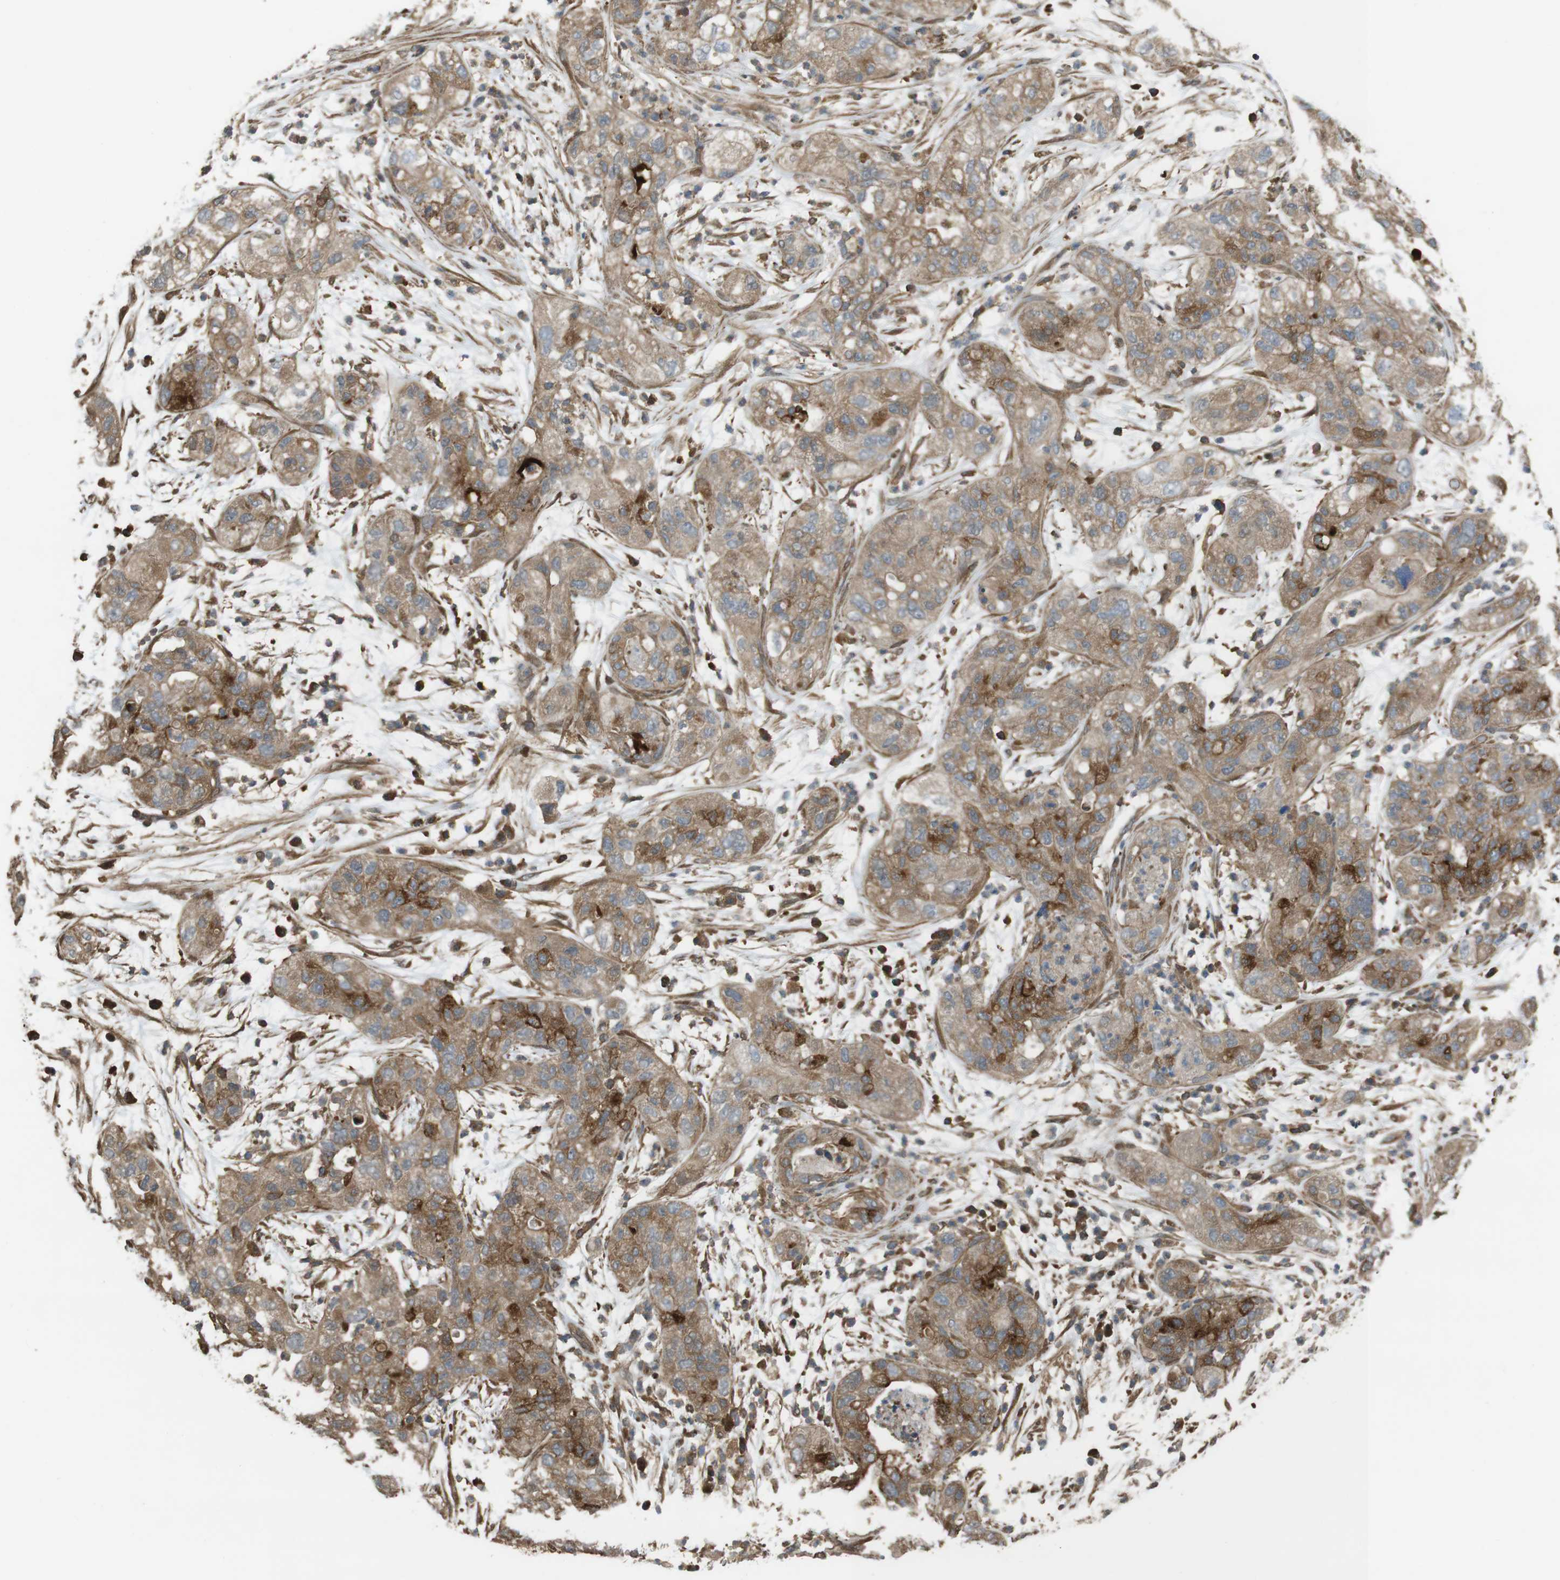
{"staining": {"intensity": "moderate", "quantity": ">75%", "location": "cytoplasmic/membranous"}, "tissue": "pancreatic cancer", "cell_type": "Tumor cells", "image_type": "cancer", "snomed": [{"axis": "morphology", "description": "Adenocarcinoma, NOS"}, {"axis": "topography", "description": "Pancreas"}], "caption": "Immunohistochemical staining of adenocarcinoma (pancreatic) shows medium levels of moderate cytoplasmic/membranous positivity in about >75% of tumor cells.", "gene": "ARHGDIA", "patient": {"sex": "female", "age": 78}}